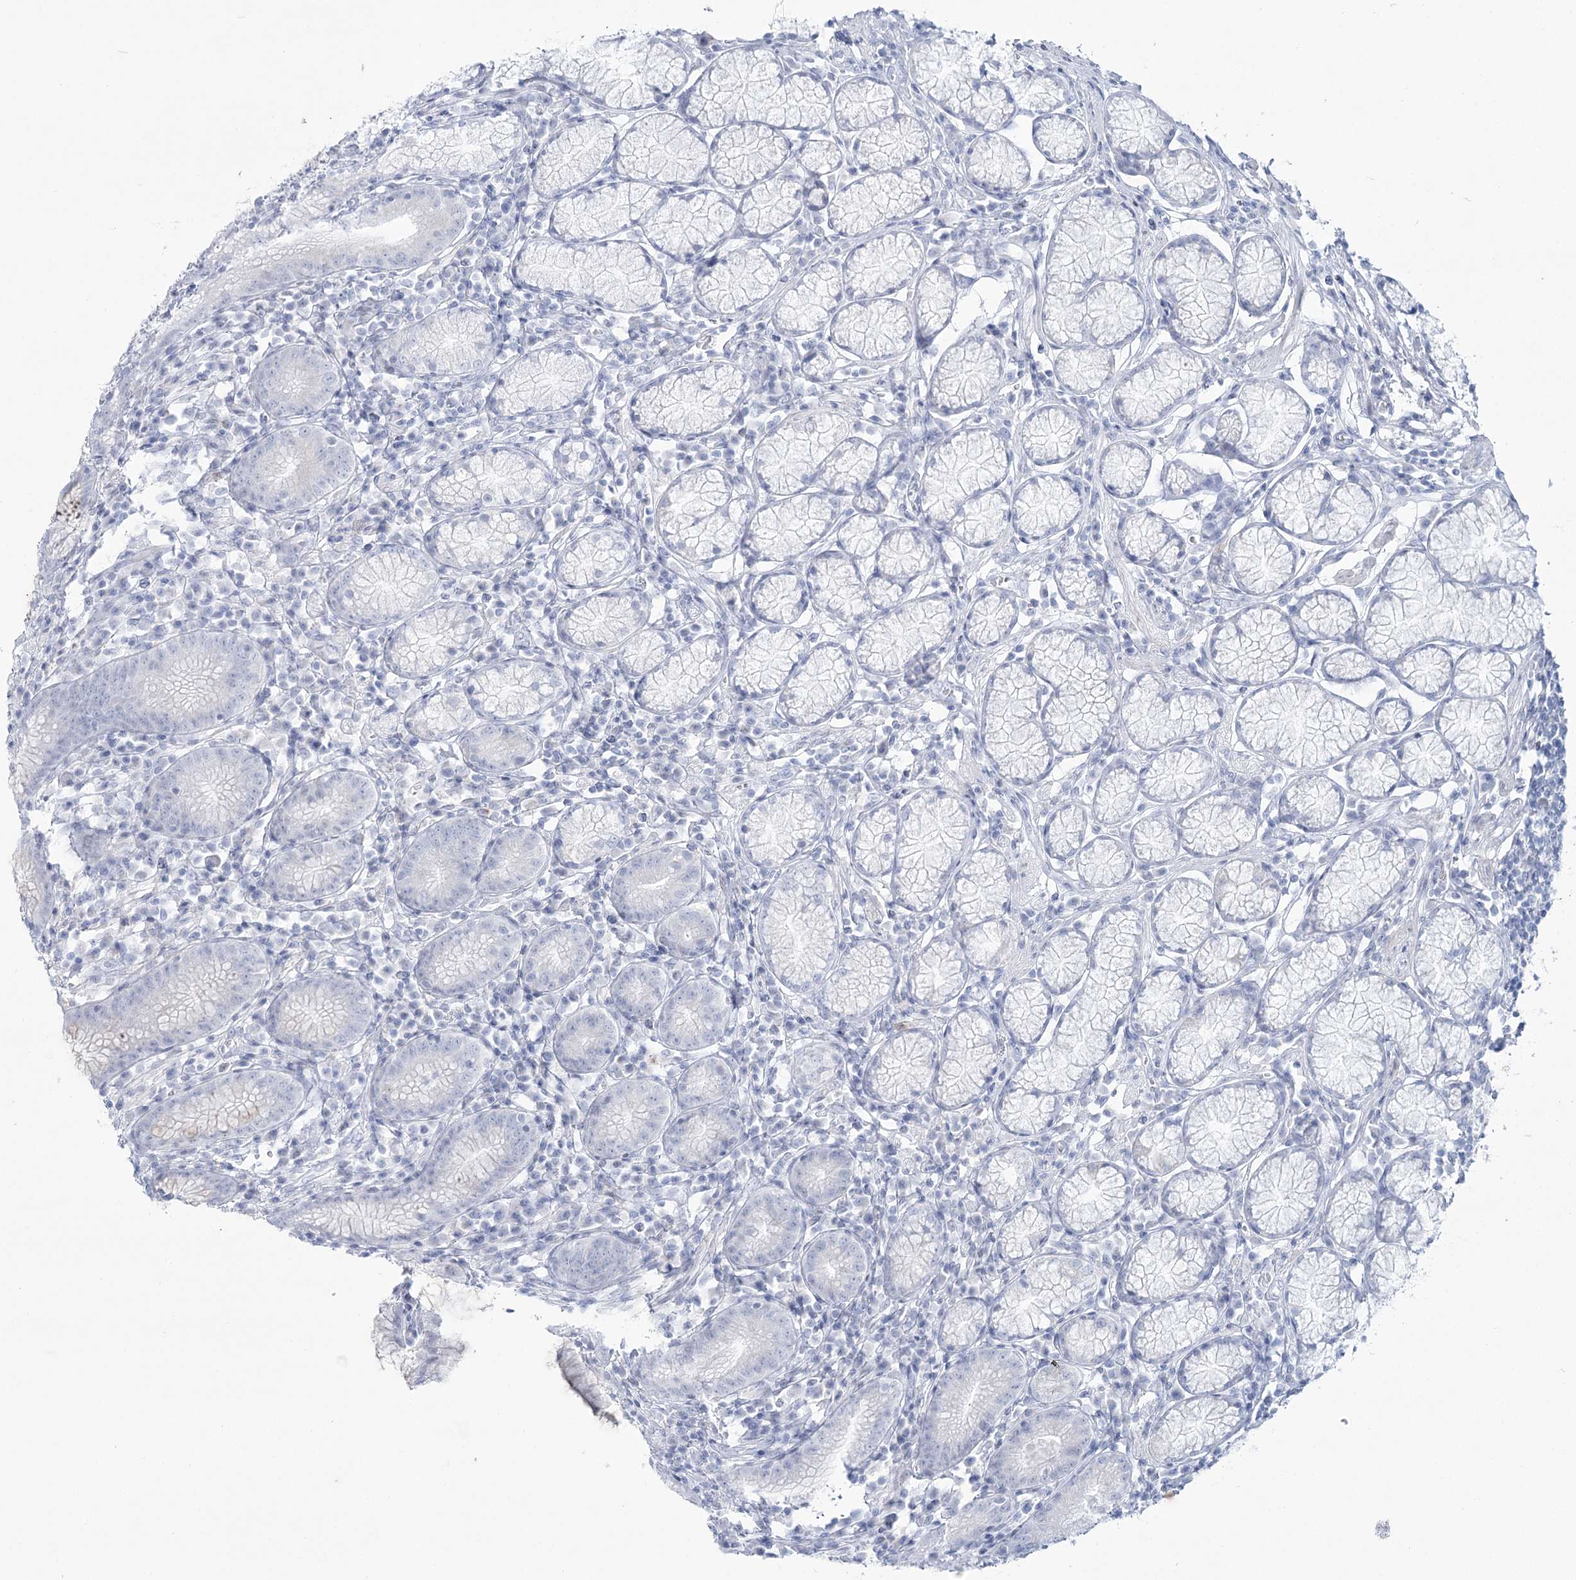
{"staining": {"intensity": "negative", "quantity": "none", "location": "none"}, "tissue": "stomach", "cell_type": "Glandular cells", "image_type": "normal", "snomed": [{"axis": "morphology", "description": "Normal tissue, NOS"}, {"axis": "topography", "description": "Stomach"}], "caption": "Protein analysis of normal stomach displays no significant positivity in glandular cells. (DAB (3,3'-diaminobenzidine) immunohistochemistry visualized using brightfield microscopy, high magnification).", "gene": "ZNF843", "patient": {"sex": "male", "age": 55}}